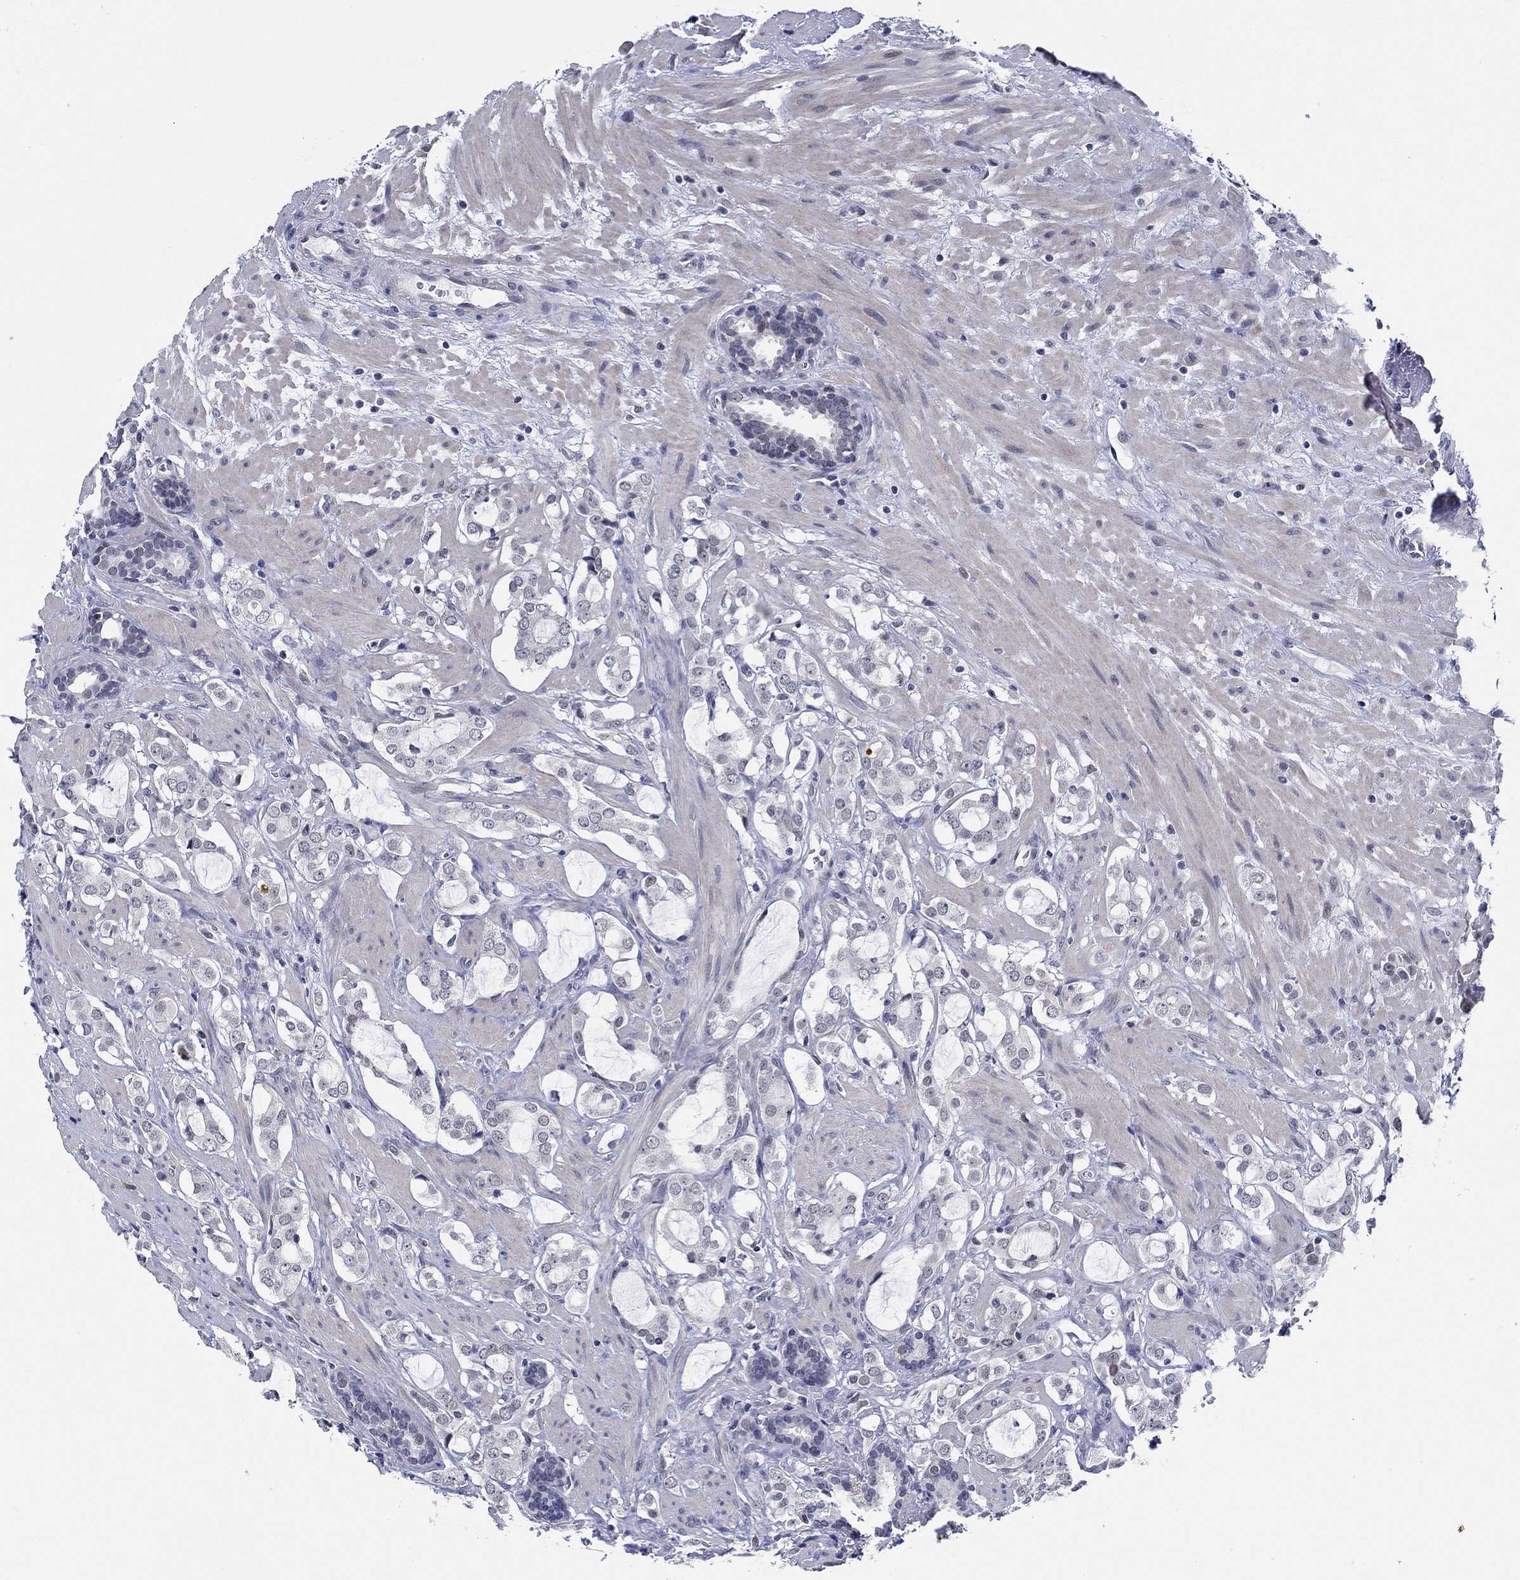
{"staining": {"intensity": "negative", "quantity": "none", "location": "none"}, "tissue": "prostate cancer", "cell_type": "Tumor cells", "image_type": "cancer", "snomed": [{"axis": "morphology", "description": "Adenocarcinoma, NOS"}, {"axis": "topography", "description": "Prostate"}], "caption": "DAB immunohistochemical staining of human prostate cancer (adenocarcinoma) reveals no significant staining in tumor cells. (IHC, brightfield microscopy, high magnification).", "gene": "SLC34A1", "patient": {"sex": "male", "age": 66}}